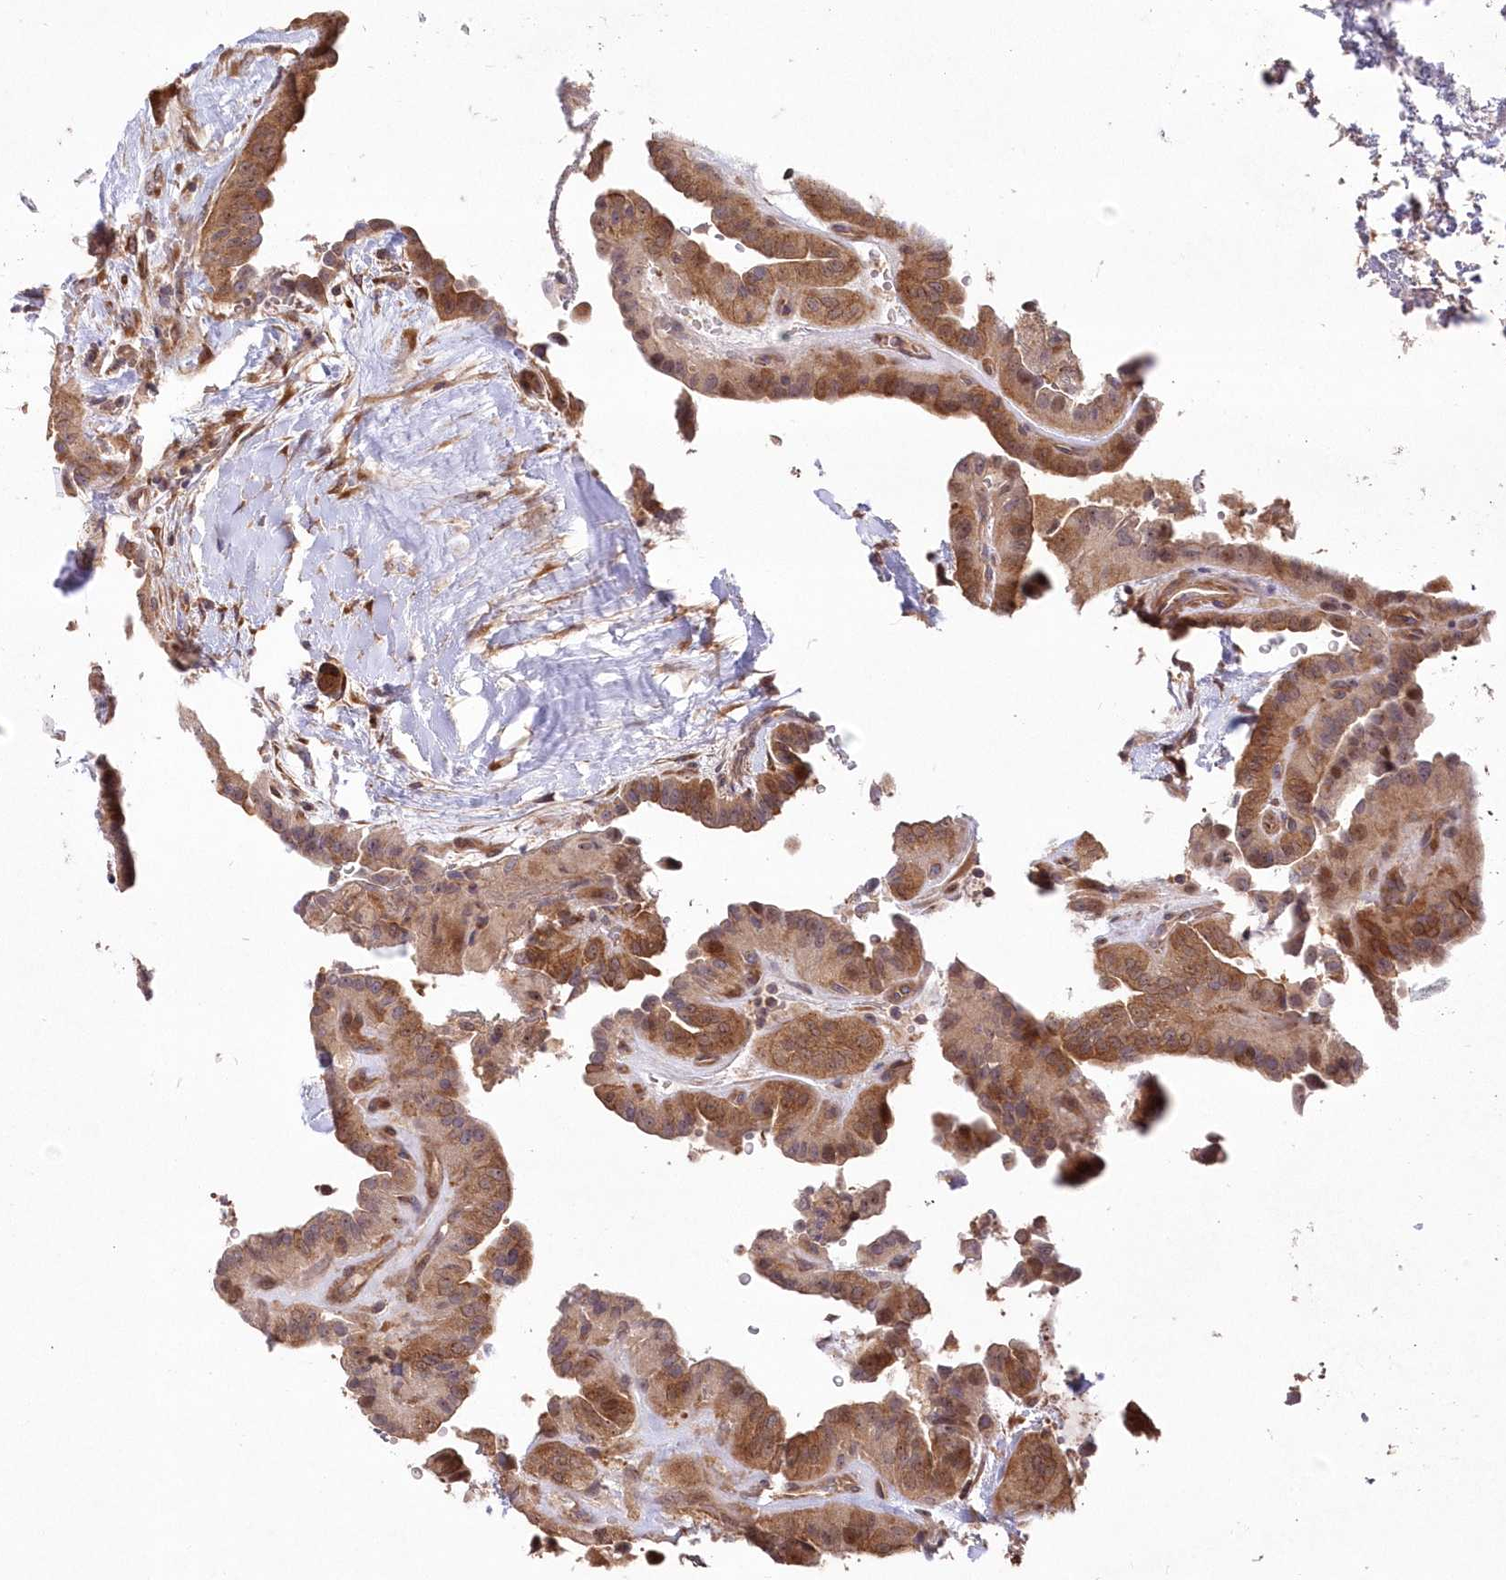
{"staining": {"intensity": "moderate", "quantity": ">75%", "location": "cytoplasmic/membranous"}, "tissue": "thyroid cancer", "cell_type": "Tumor cells", "image_type": "cancer", "snomed": [{"axis": "morphology", "description": "Papillary adenocarcinoma, NOS"}, {"axis": "topography", "description": "Thyroid gland"}], "caption": "Tumor cells display medium levels of moderate cytoplasmic/membranous staining in approximately >75% of cells in thyroid papillary adenocarcinoma. The protein is shown in brown color, while the nuclei are stained blue.", "gene": "TBCA", "patient": {"sex": "male", "age": 77}}